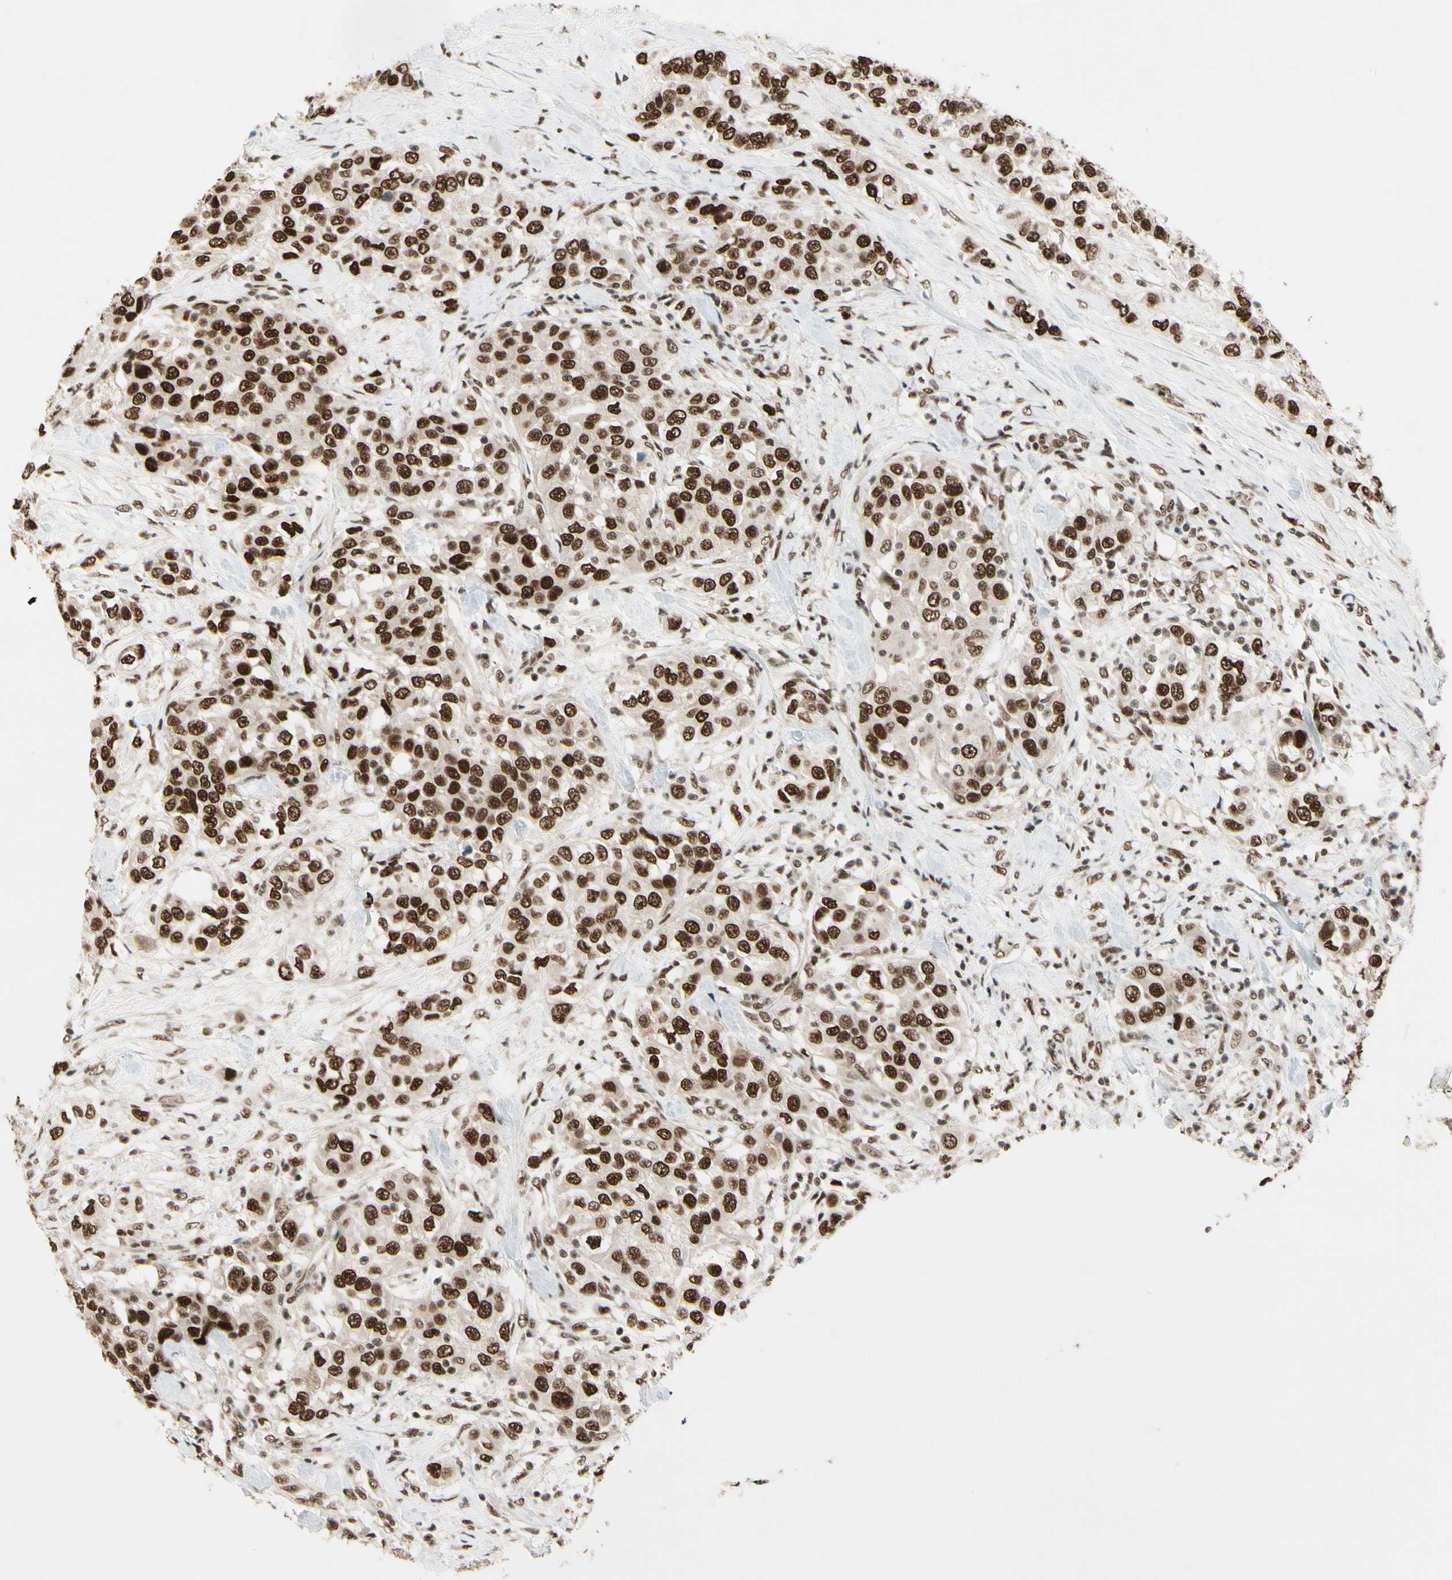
{"staining": {"intensity": "strong", "quantity": ">75%", "location": "nuclear"}, "tissue": "urothelial cancer", "cell_type": "Tumor cells", "image_type": "cancer", "snomed": [{"axis": "morphology", "description": "Urothelial carcinoma, High grade"}, {"axis": "topography", "description": "Urinary bladder"}], "caption": "Protein expression by immunohistochemistry reveals strong nuclear staining in approximately >75% of tumor cells in high-grade urothelial carcinoma.", "gene": "CHAMP1", "patient": {"sex": "female", "age": 80}}